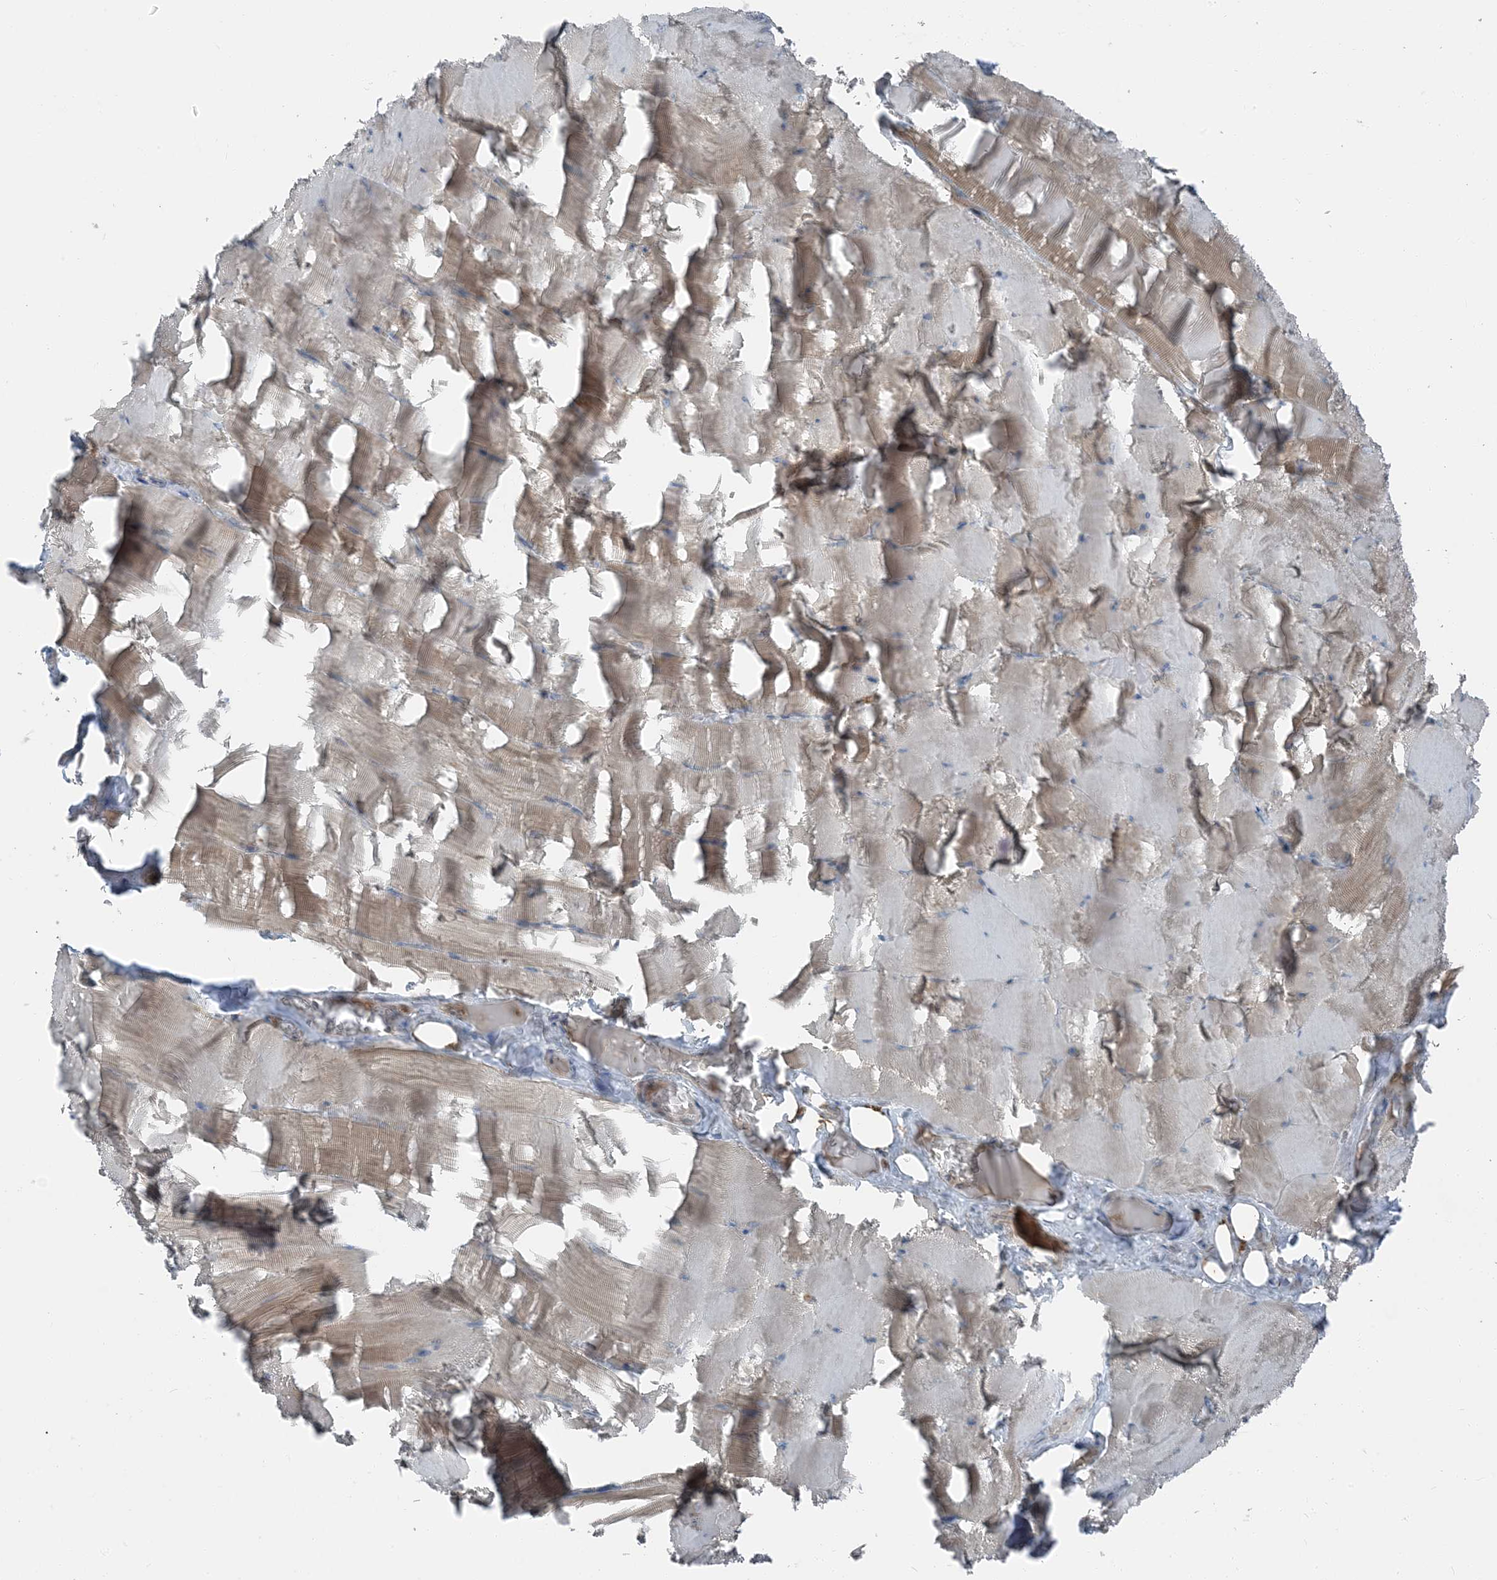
{"staining": {"intensity": "weak", "quantity": "<25%", "location": "cytoplasmic/membranous"}, "tissue": "skeletal muscle", "cell_type": "Myocytes", "image_type": "normal", "snomed": [{"axis": "morphology", "description": "Normal tissue, NOS"}, {"axis": "topography", "description": "Skeletal muscle"}], "caption": "The image demonstrates no staining of myocytes in normal skeletal muscle.", "gene": "RAB3GAP1", "patient": {"sex": "male", "age": 62}}